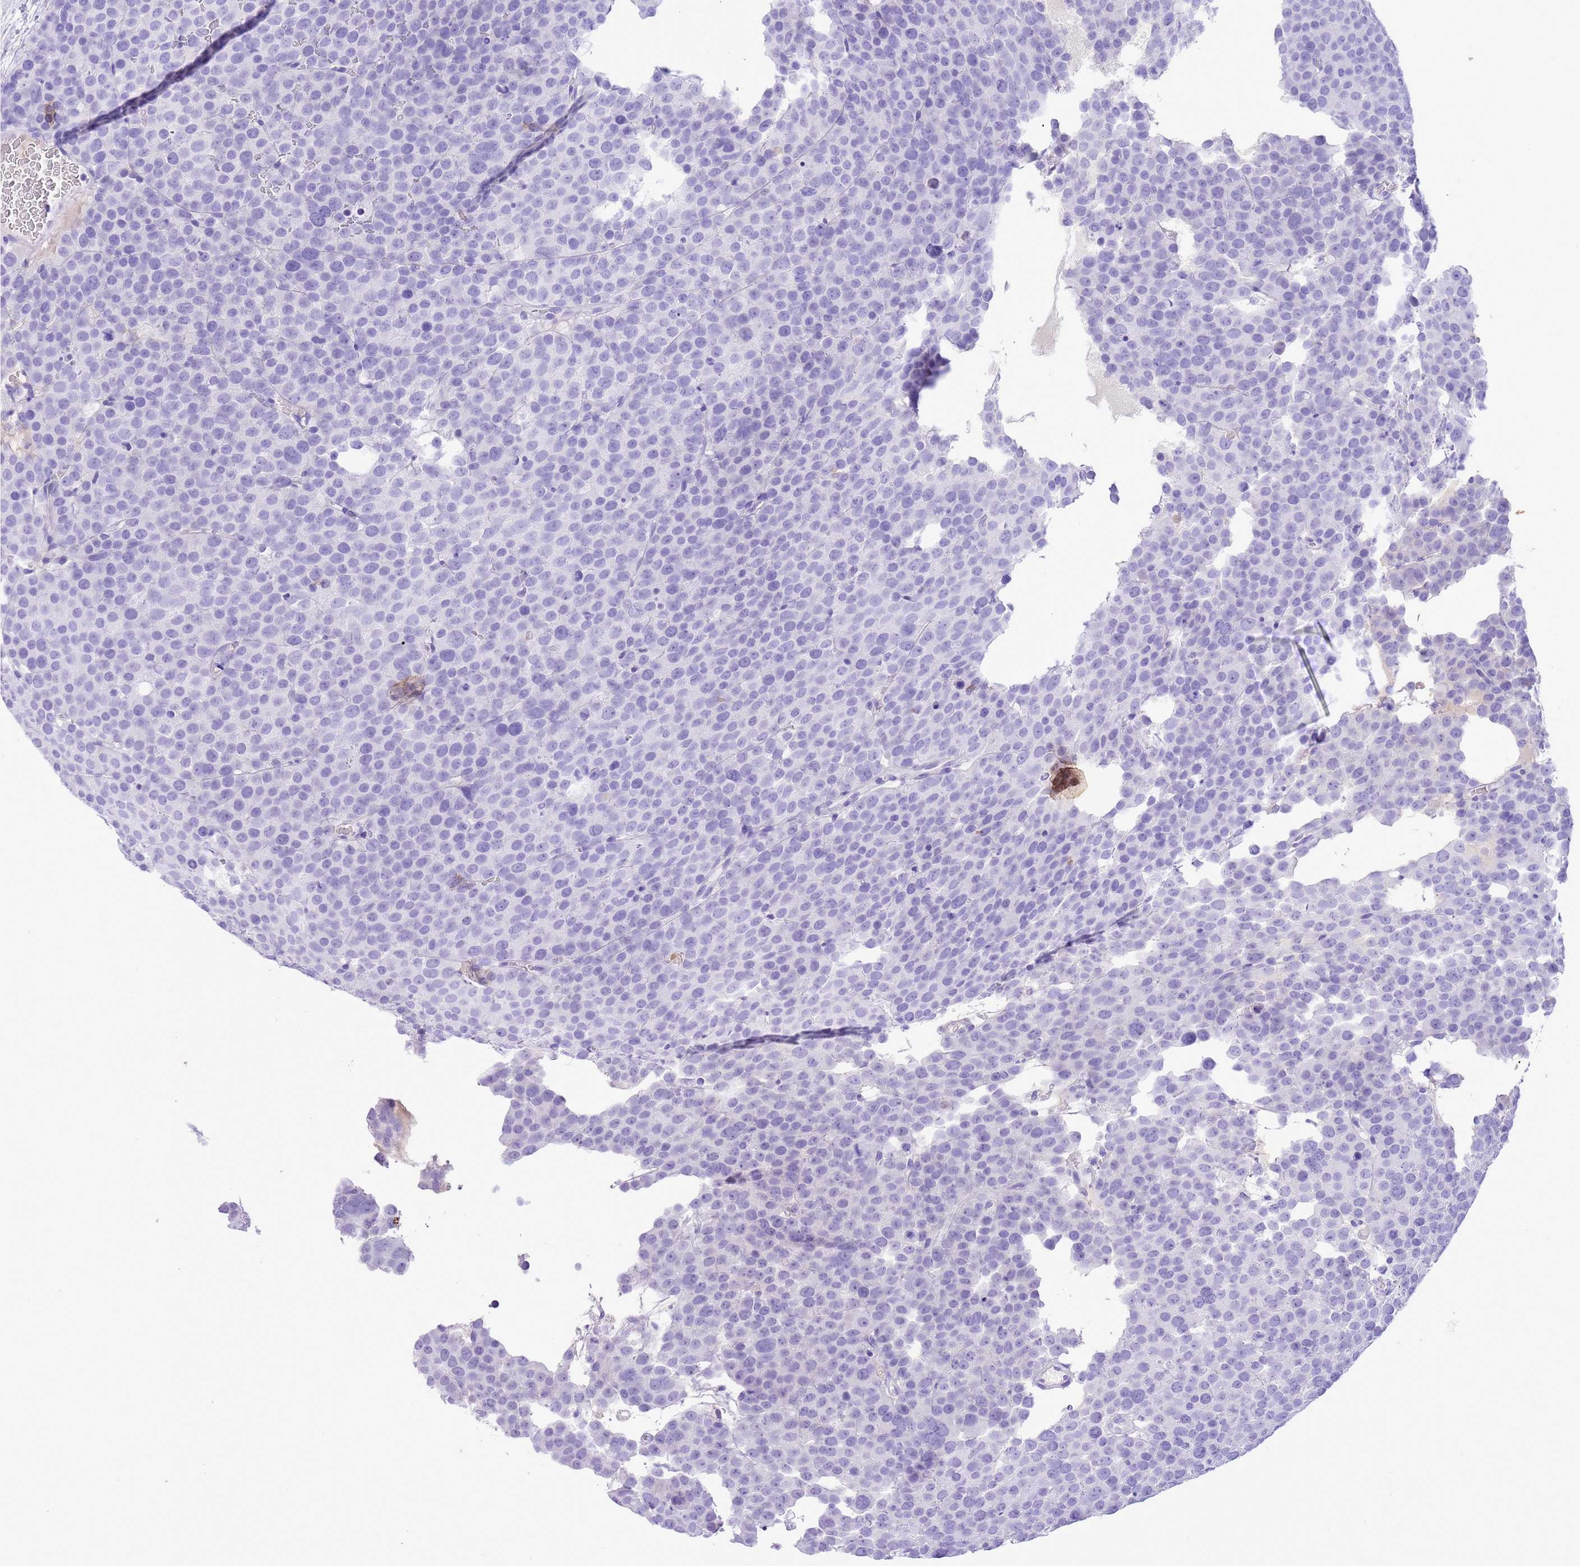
{"staining": {"intensity": "negative", "quantity": "none", "location": "none"}, "tissue": "testis cancer", "cell_type": "Tumor cells", "image_type": "cancer", "snomed": [{"axis": "morphology", "description": "Seminoma, NOS"}, {"axis": "topography", "description": "Testis"}], "caption": "This is an immunohistochemistry photomicrograph of testis cancer (seminoma). There is no staining in tumor cells.", "gene": "TBC1D10B", "patient": {"sex": "male", "age": 71}}